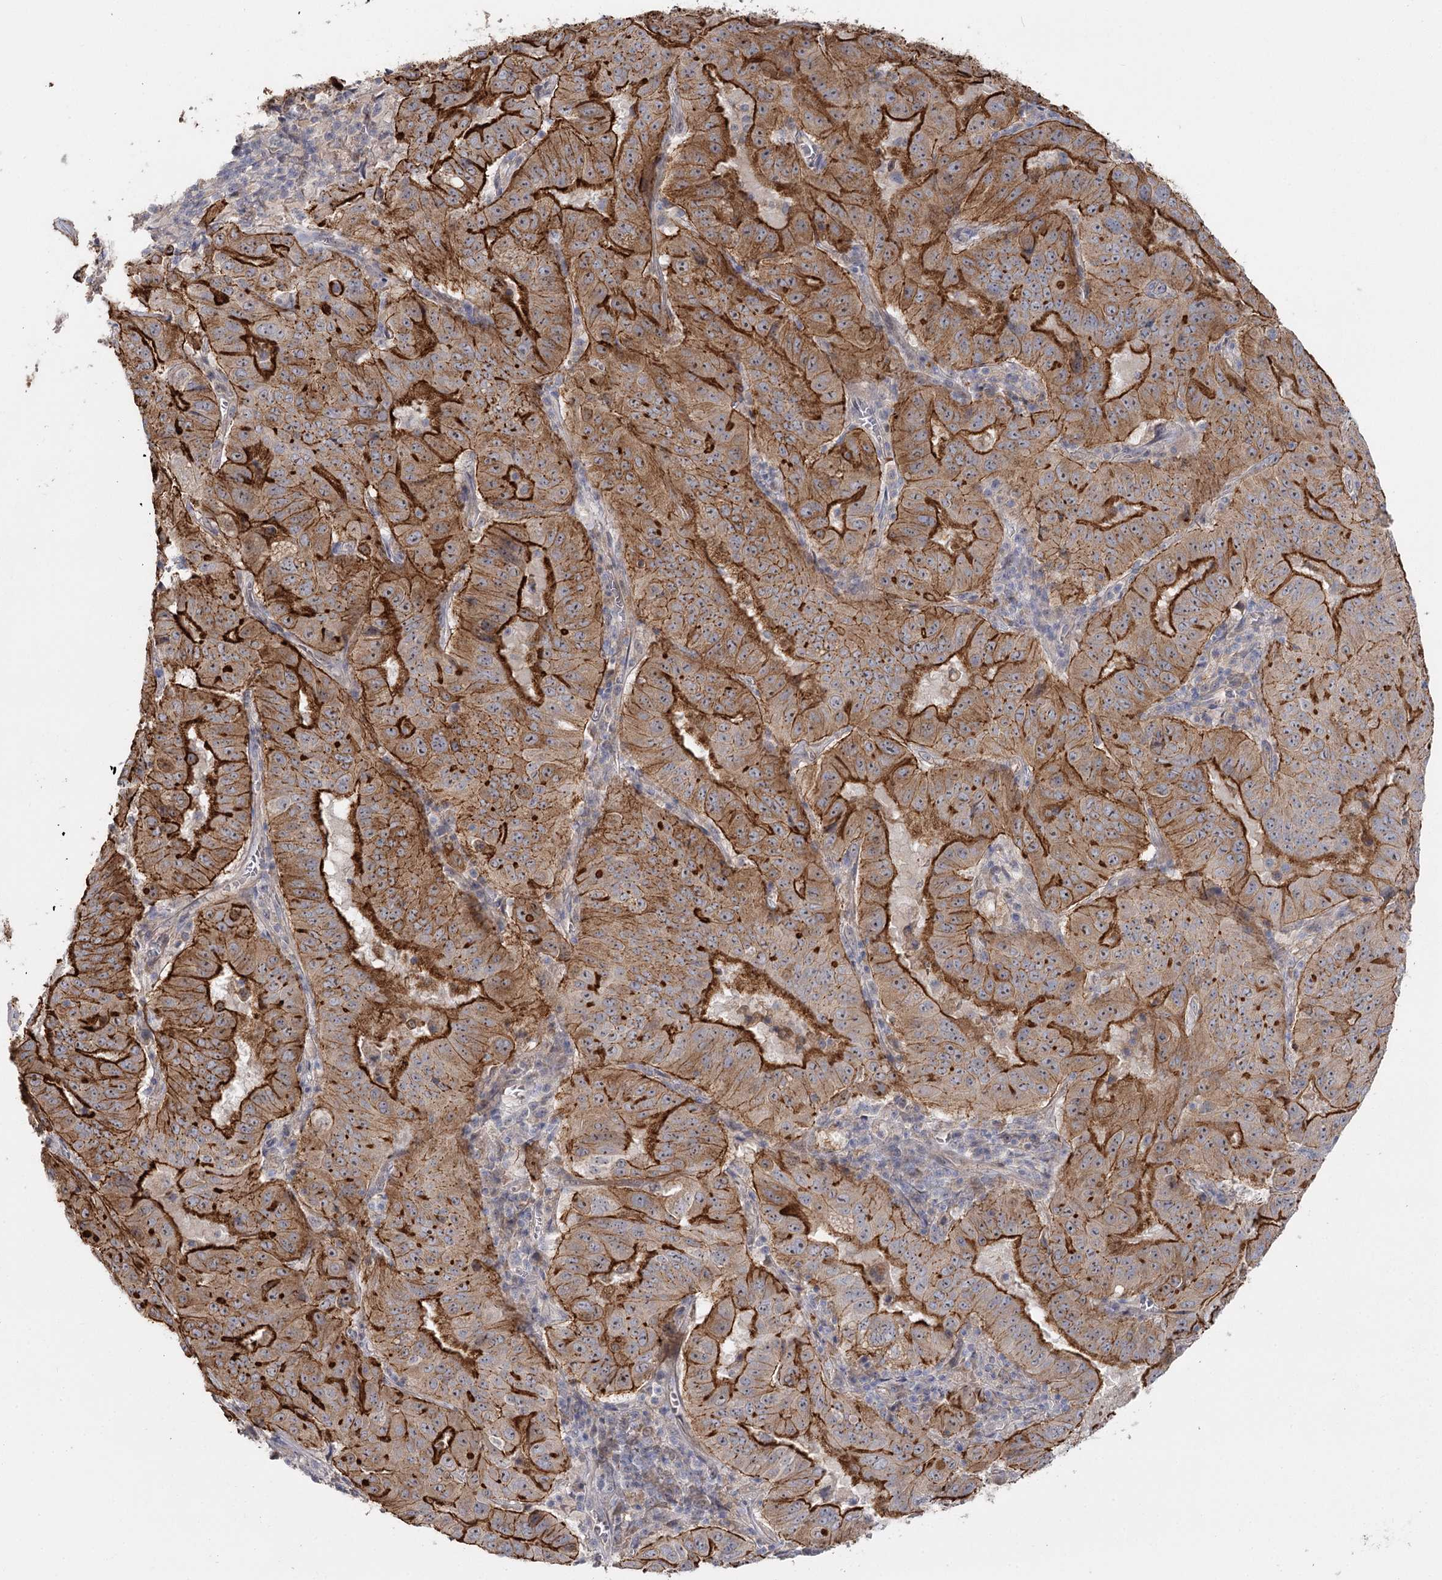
{"staining": {"intensity": "strong", "quantity": ">75%", "location": "cytoplasmic/membranous"}, "tissue": "pancreatic cancer", "cell_type": "Tumor cells", "image_type": "cancer", "snomed": [{"axis": "morphology", "description": "Adenocarcinoma, NOS"}, {"axis": "topography", "description": "Pancreas"}], "caption": "Protein staining exhibits strong cytoplasmic/membranous positivity in about >75% of tumor cells in pancreatic cancer (adenocarcinoma). The staining was performed using DAB (3,3'-diaminobenzidine), with brown indicating positive protein expression. Nuclei are stained blue with hematoxylin.", "gene": "ANGPTL5", "patient": {"sex": "male", "age": 63}}